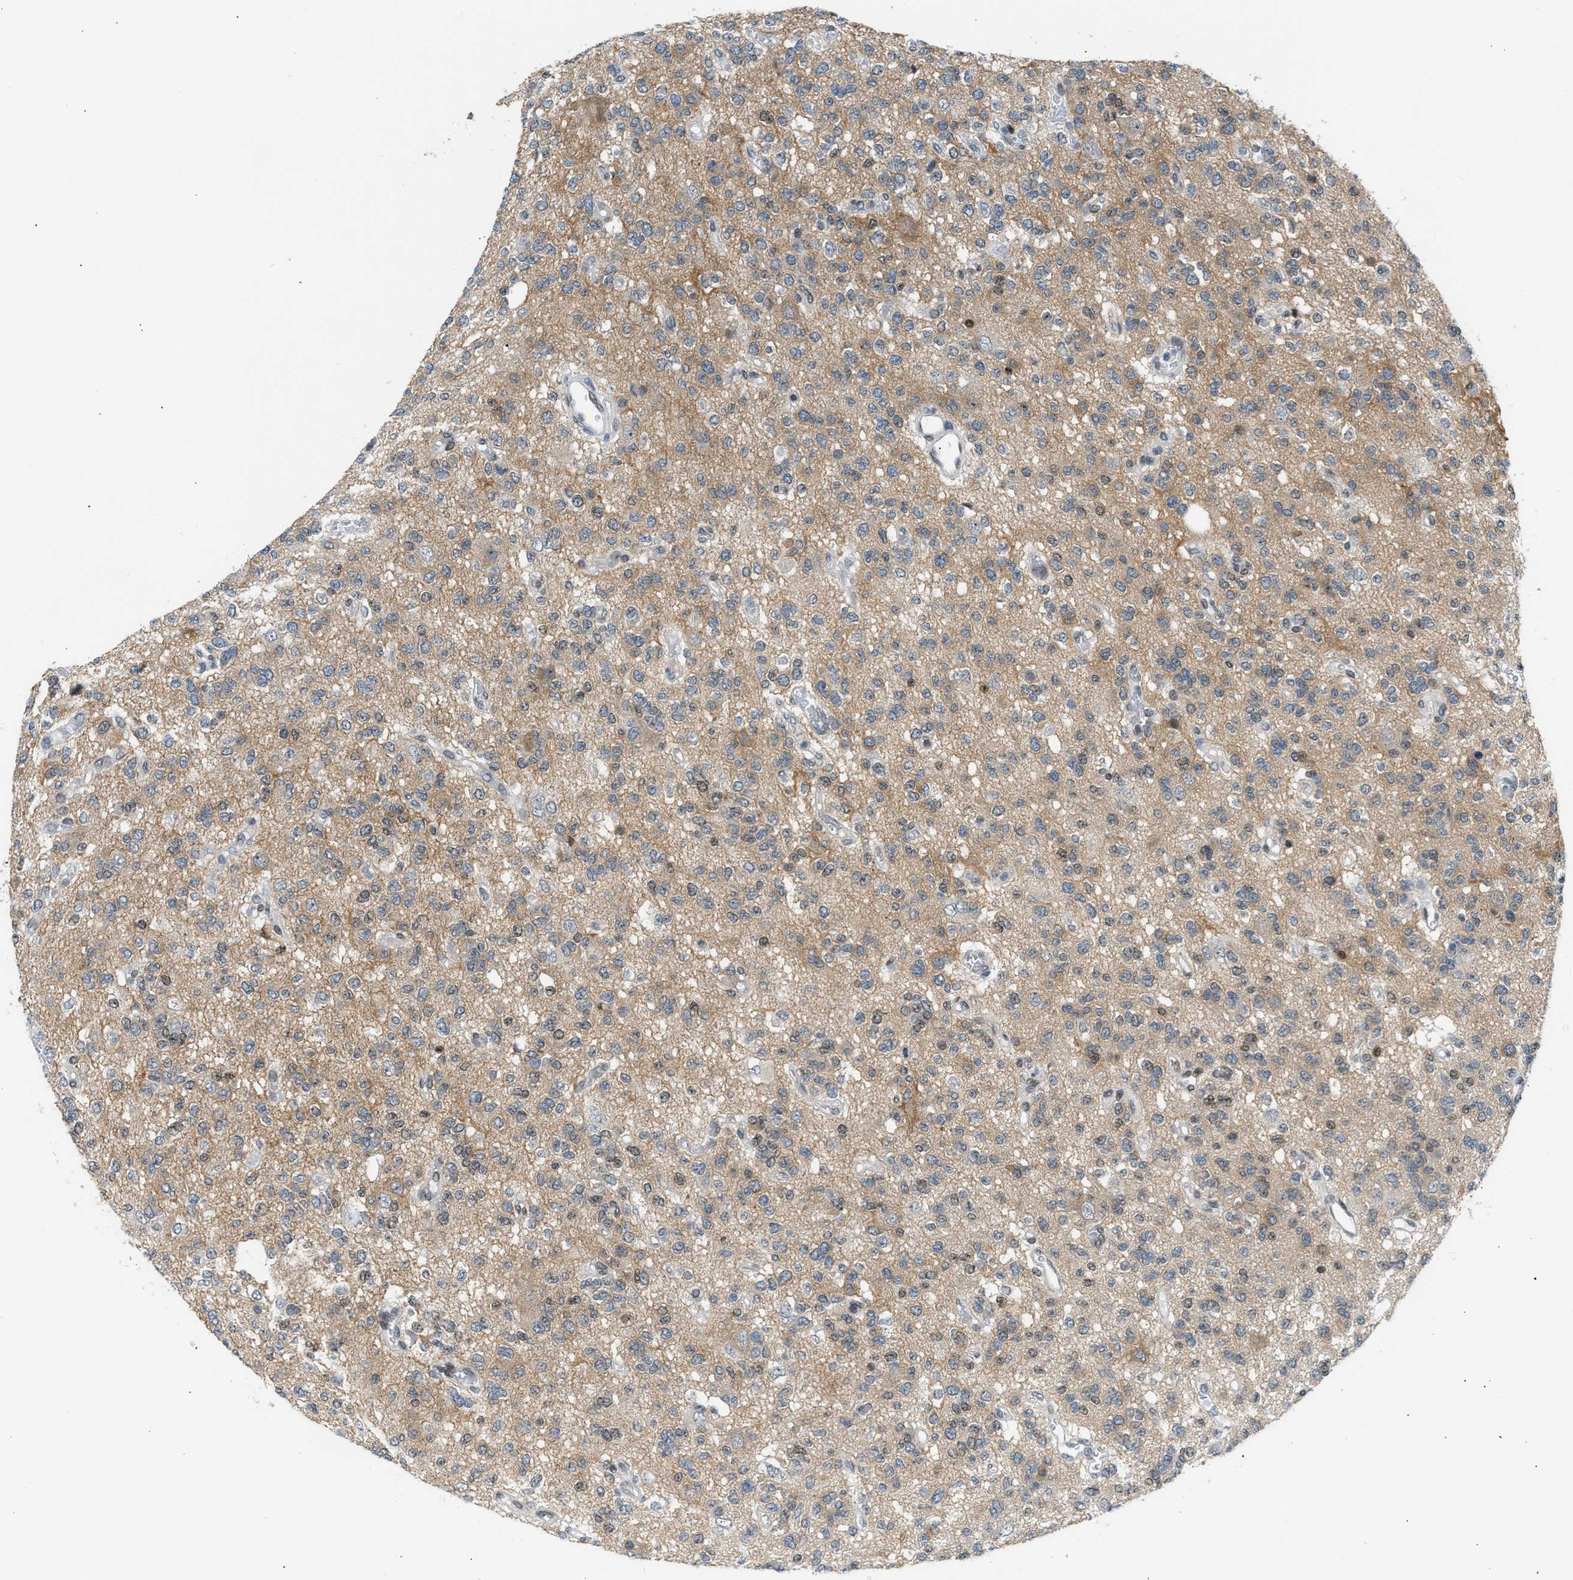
{"staining": {"intensity": "weak", "quantity": "<25%", "location": "cytoplasmic/membranous"}, "tissue": "glioma", "cell_type": "Tumor cells", "image_type": "cancer", "snomed": [{"axis": "morphology", "description": "Glioma, malignant, Low grade"}, {"axis": "topography", "description": "Brain"}], "caption": "Tumor cells are negative for brown protein staining in malignant glioma (low-grade).", "gene": "NPS", "patient": {"sex": "male", "age": 38}}